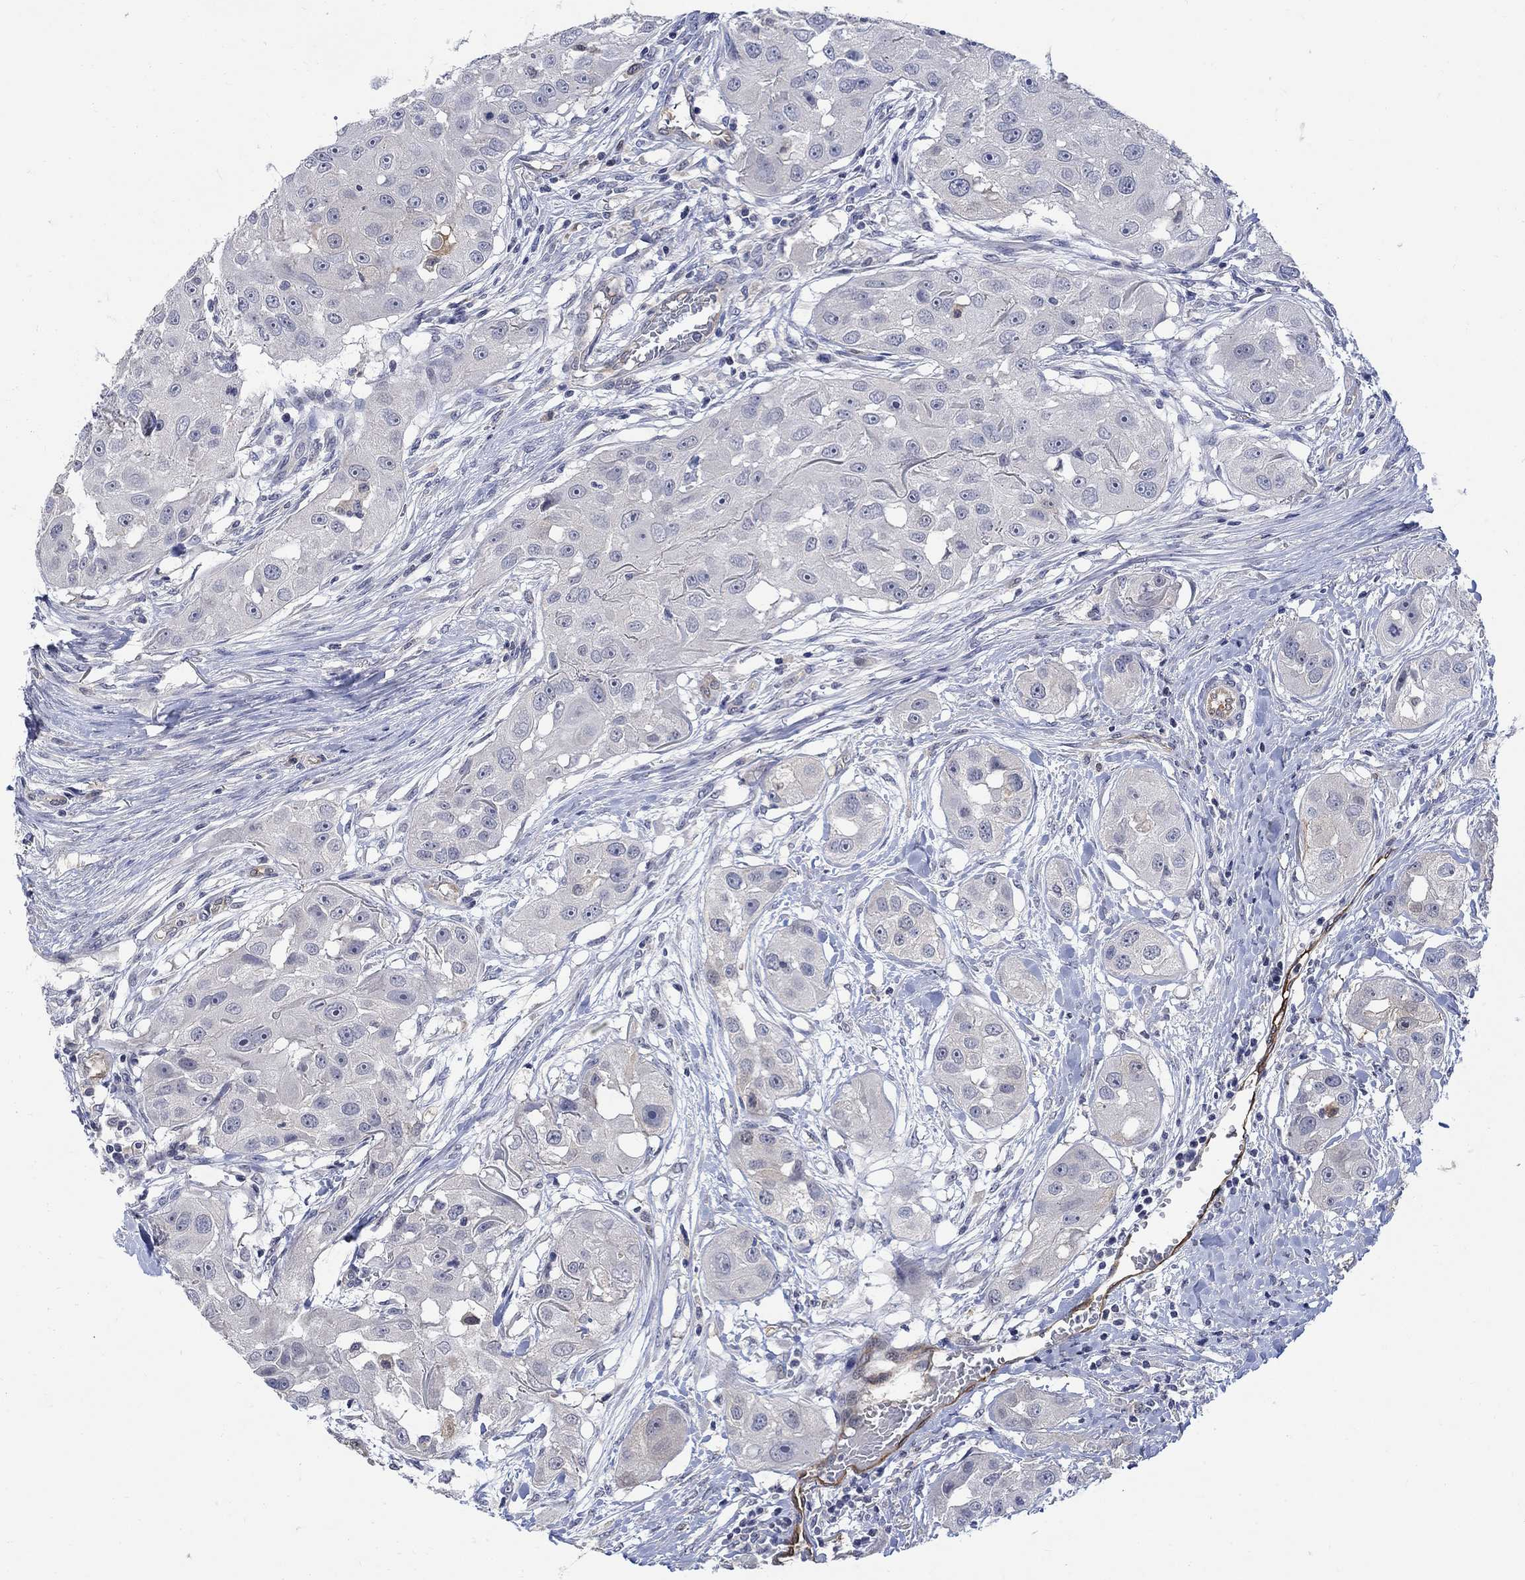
{"staining": {"intensity": "negative", "quantity": "none", "location": "none"}, "tissue": "head and neck cancer", "cell_type": "Tumor cells", "image_type": "cancer", "snomed": [{"axis": "morphology", "description": "Squamous cell carcinoma, NOS"}, {"axis": "topography", "description": "Head-Neck"}], "caption": "Tumor cells show no significant protein positivity in squamous cell carcinoma (head and neck).", "gene": "TGM2", "patient": {"sex": "male", "age": 51}}